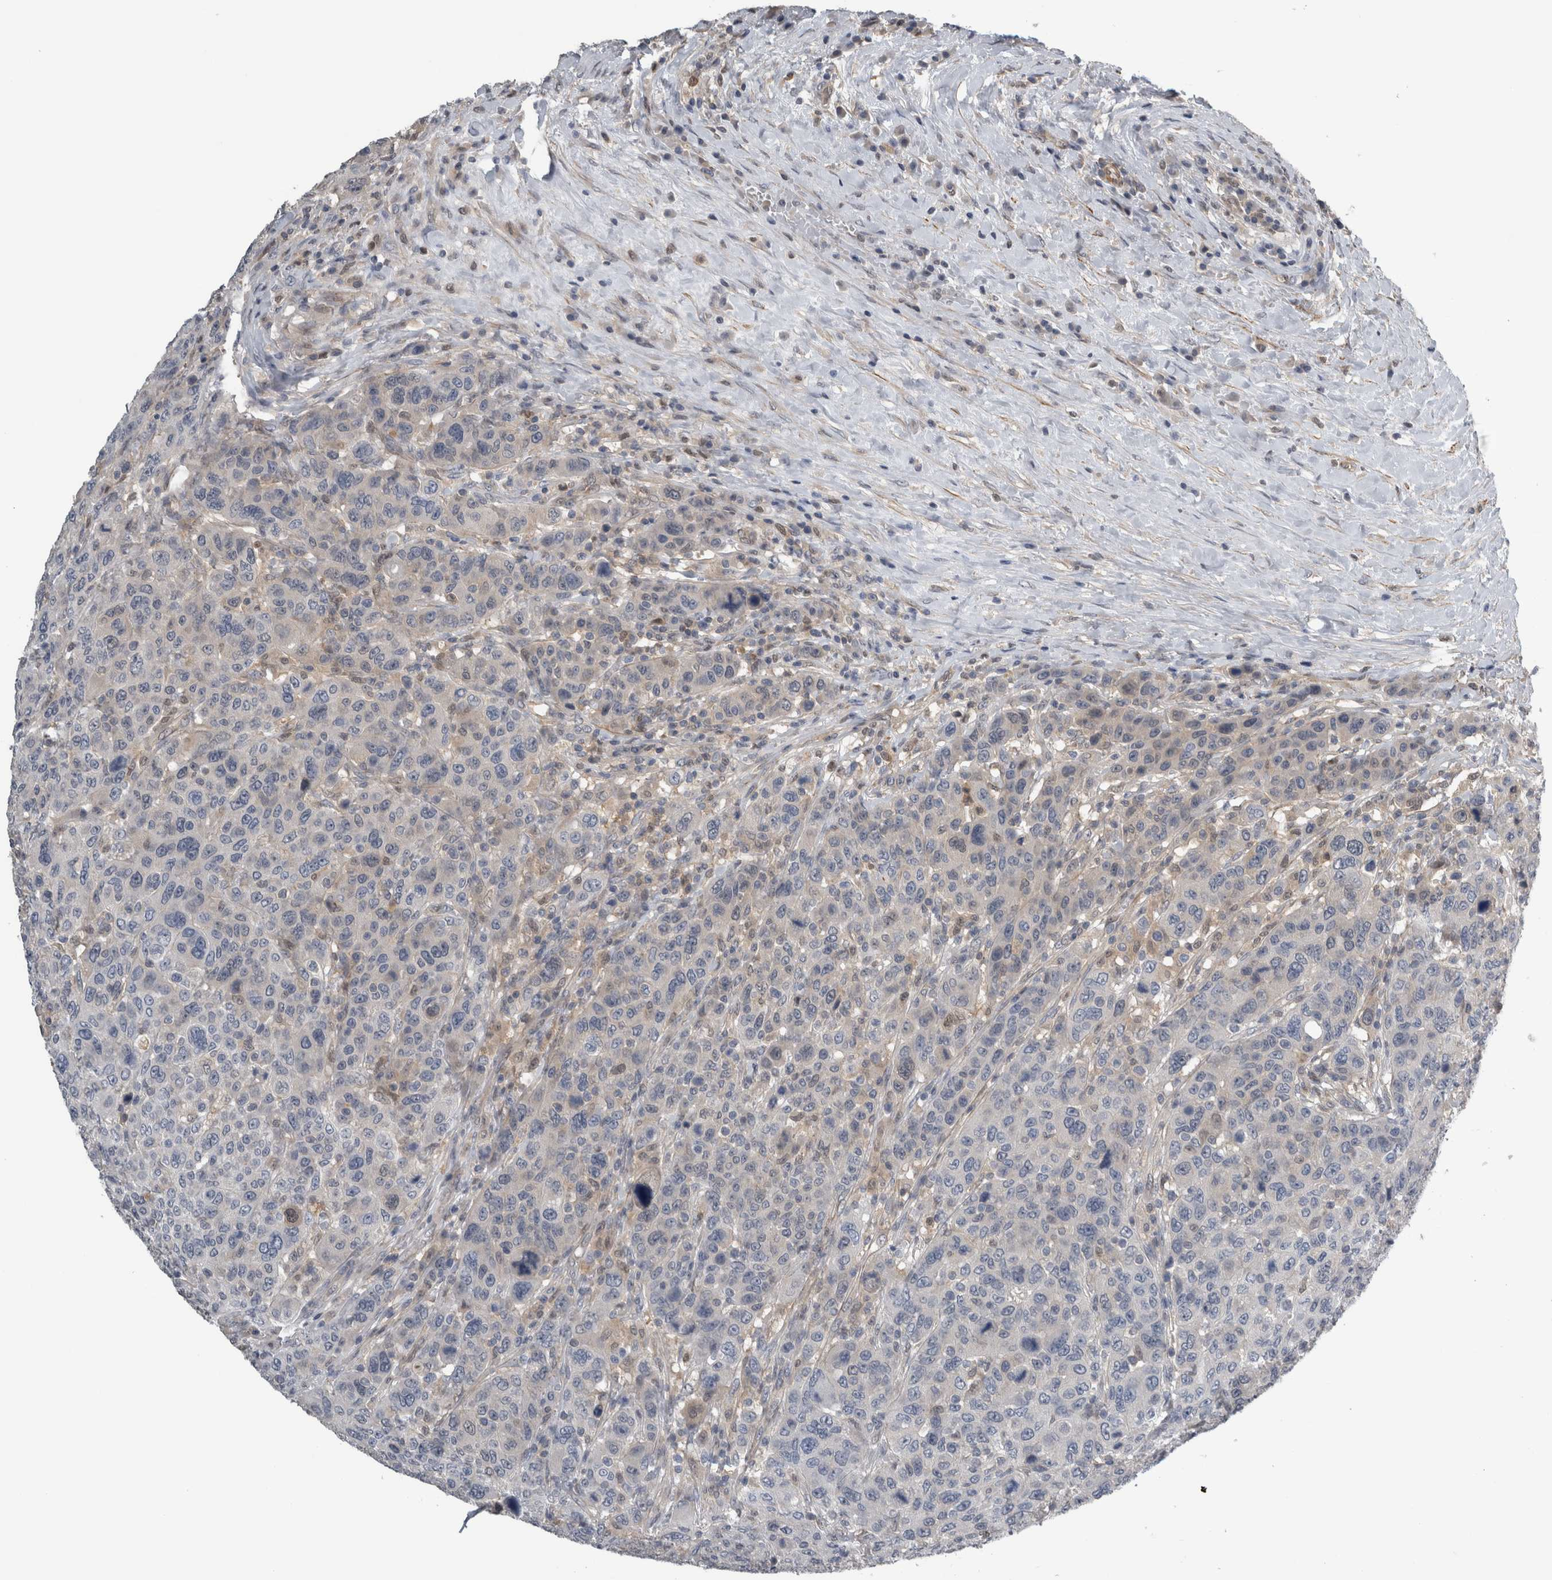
{"staining": {"intensity": "negative", "quantity": "none", "location": "none"}, "tissue": "breast cancer", "cell_type": "Tumor cells", "image_type": "cancer", "snomed": [{"axis": "morphology", "description": "Duct carcinoma"}, {"axis": "topography", "description": "Breast"}], "caption": "IHC photomicrograph of neoplastic tissue: invasive ductal carcinoma (breast) stained with DAB demonstrates no significant protein staining in tumor cells.", "gene": "NAPRT", "patient": {"sex": "female", "age": 37}}